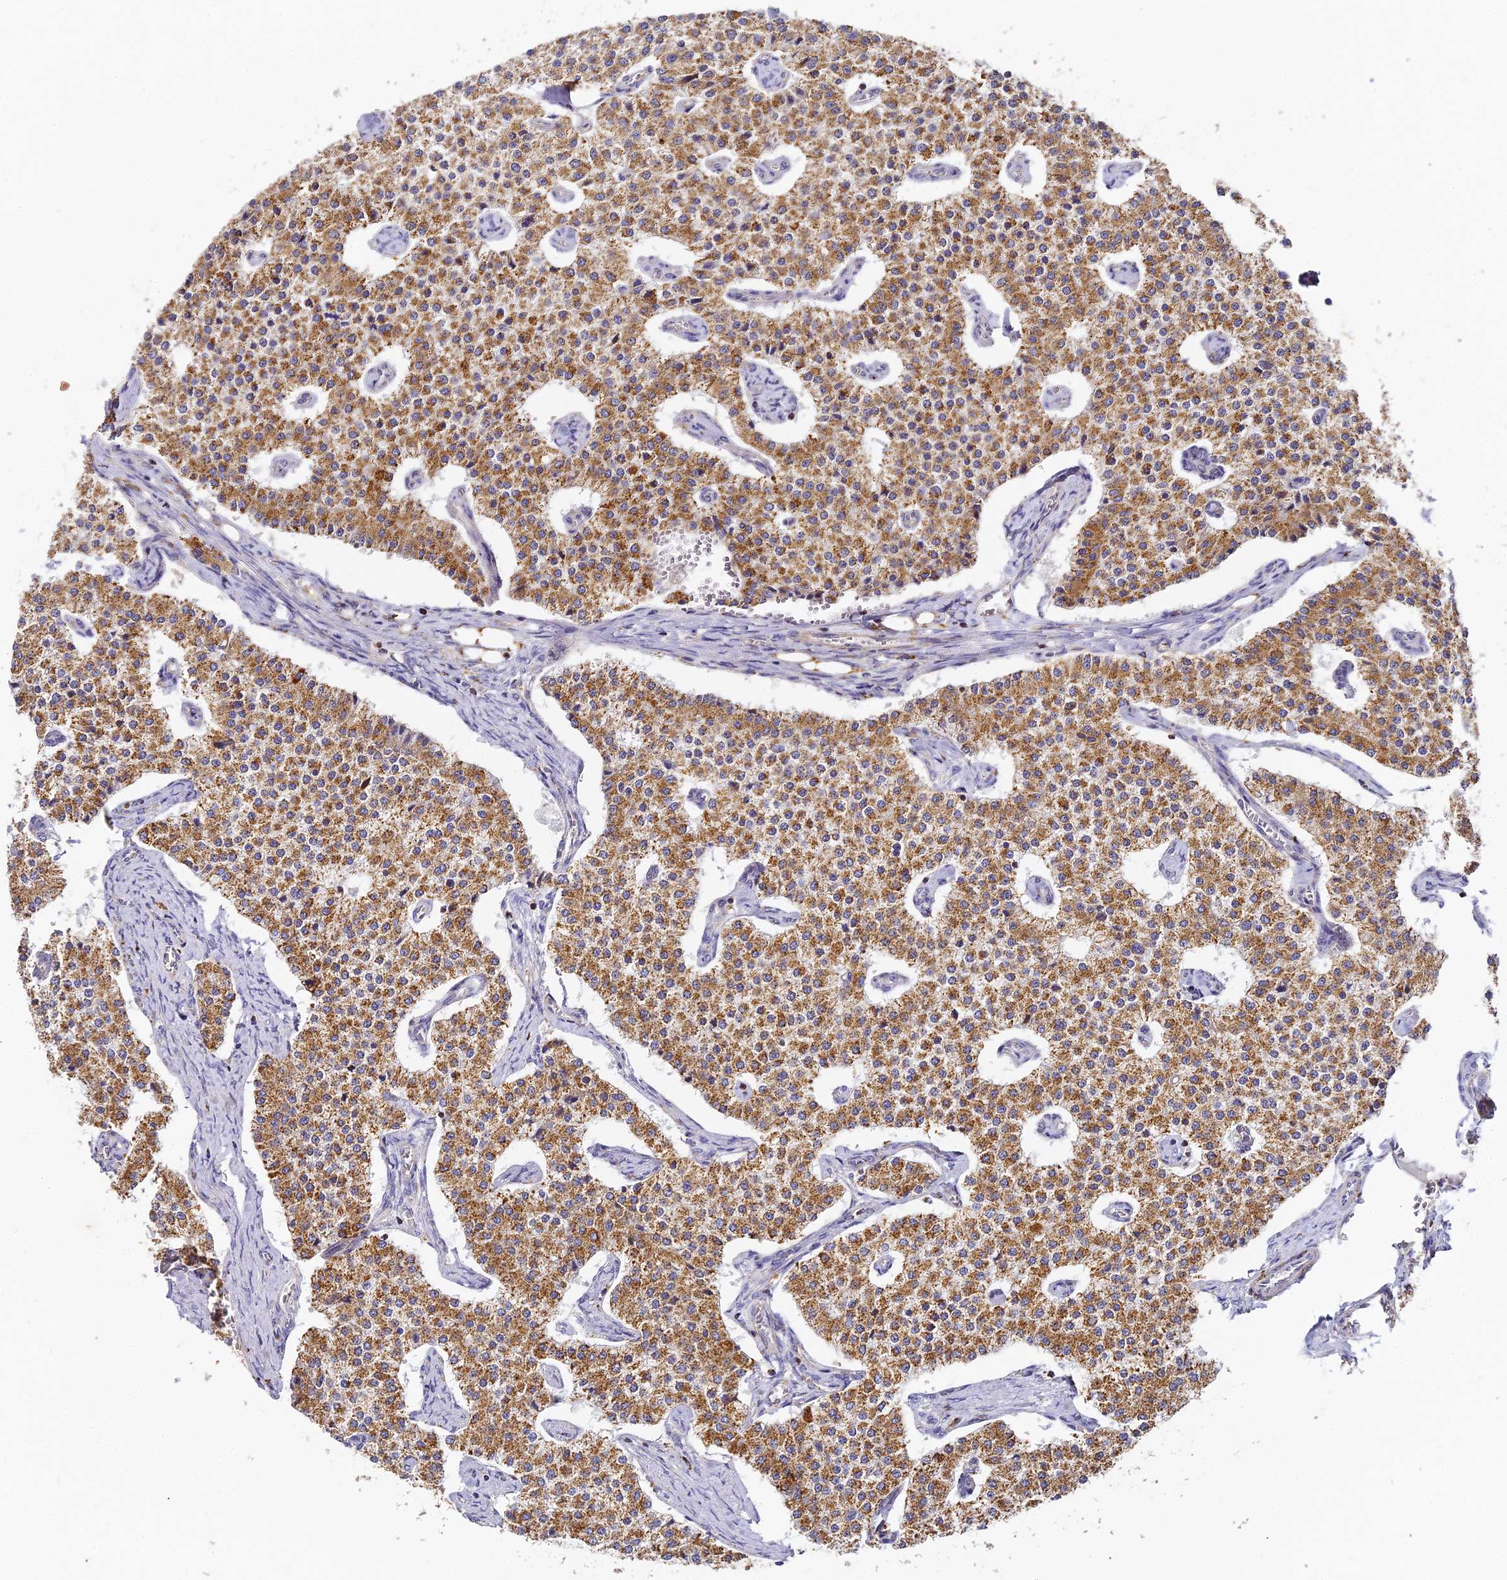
{"staining": {"intensity": "moderate", "quantity": ">75%", "location": "cytoplasmic/membranous"}, "tissue": "carcinoid", "cell_type": "Tumor cells", "image_type": "cancer", "snomed": [{"axis": "morphology", "description": "Carcinoid, malignant, NOS"}, {"axis": "topography", "description": "Colon"}], "caption": "IHC (DAB (3,3'-diaminobenzidine)) staining of human malignant carcinoid displays moderate cytoplasmic/membranous protein expression in approximately >75% of tumor cells.", "gene": "DONSON", "patient": {"sex": "female", "age": 52}}